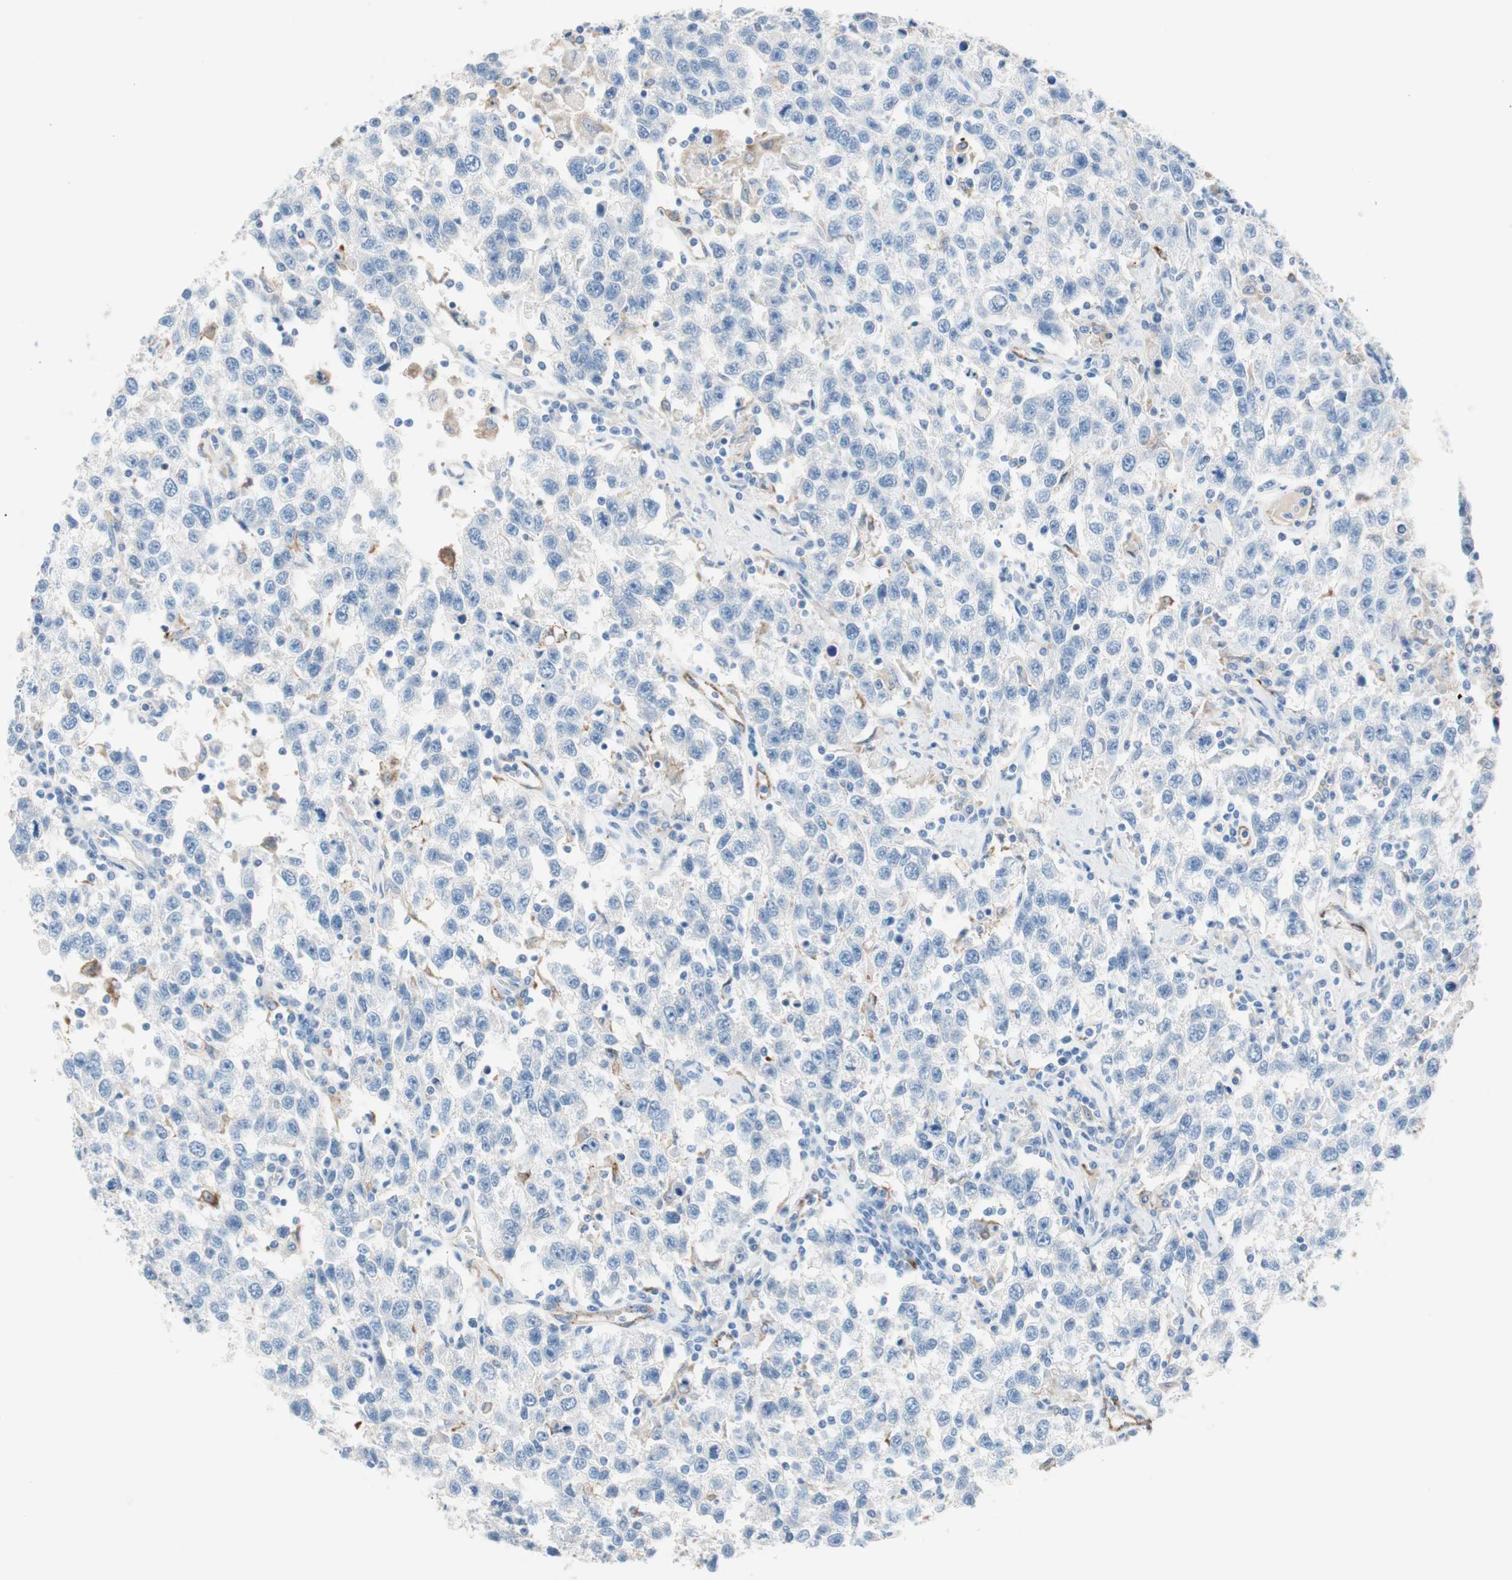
{"staining": {"intensity": "negative", "quantity": "none", "location": "none"}, "tissue": "testis cancer", "cell_type": "Tumor cells", "image_type": "cancer", "snomed": [{"axis": "morphology", "description": "Seminoma, NOS"}, {"axis": "topography", "description": "Testis"}], "caption": "A high-resolution image shows IHC staining of seminoma (testis), which demonstrates no significant staining in tumor cells.", "gene": "GLUL", "patient": {"sex": "male", "age": 41}}